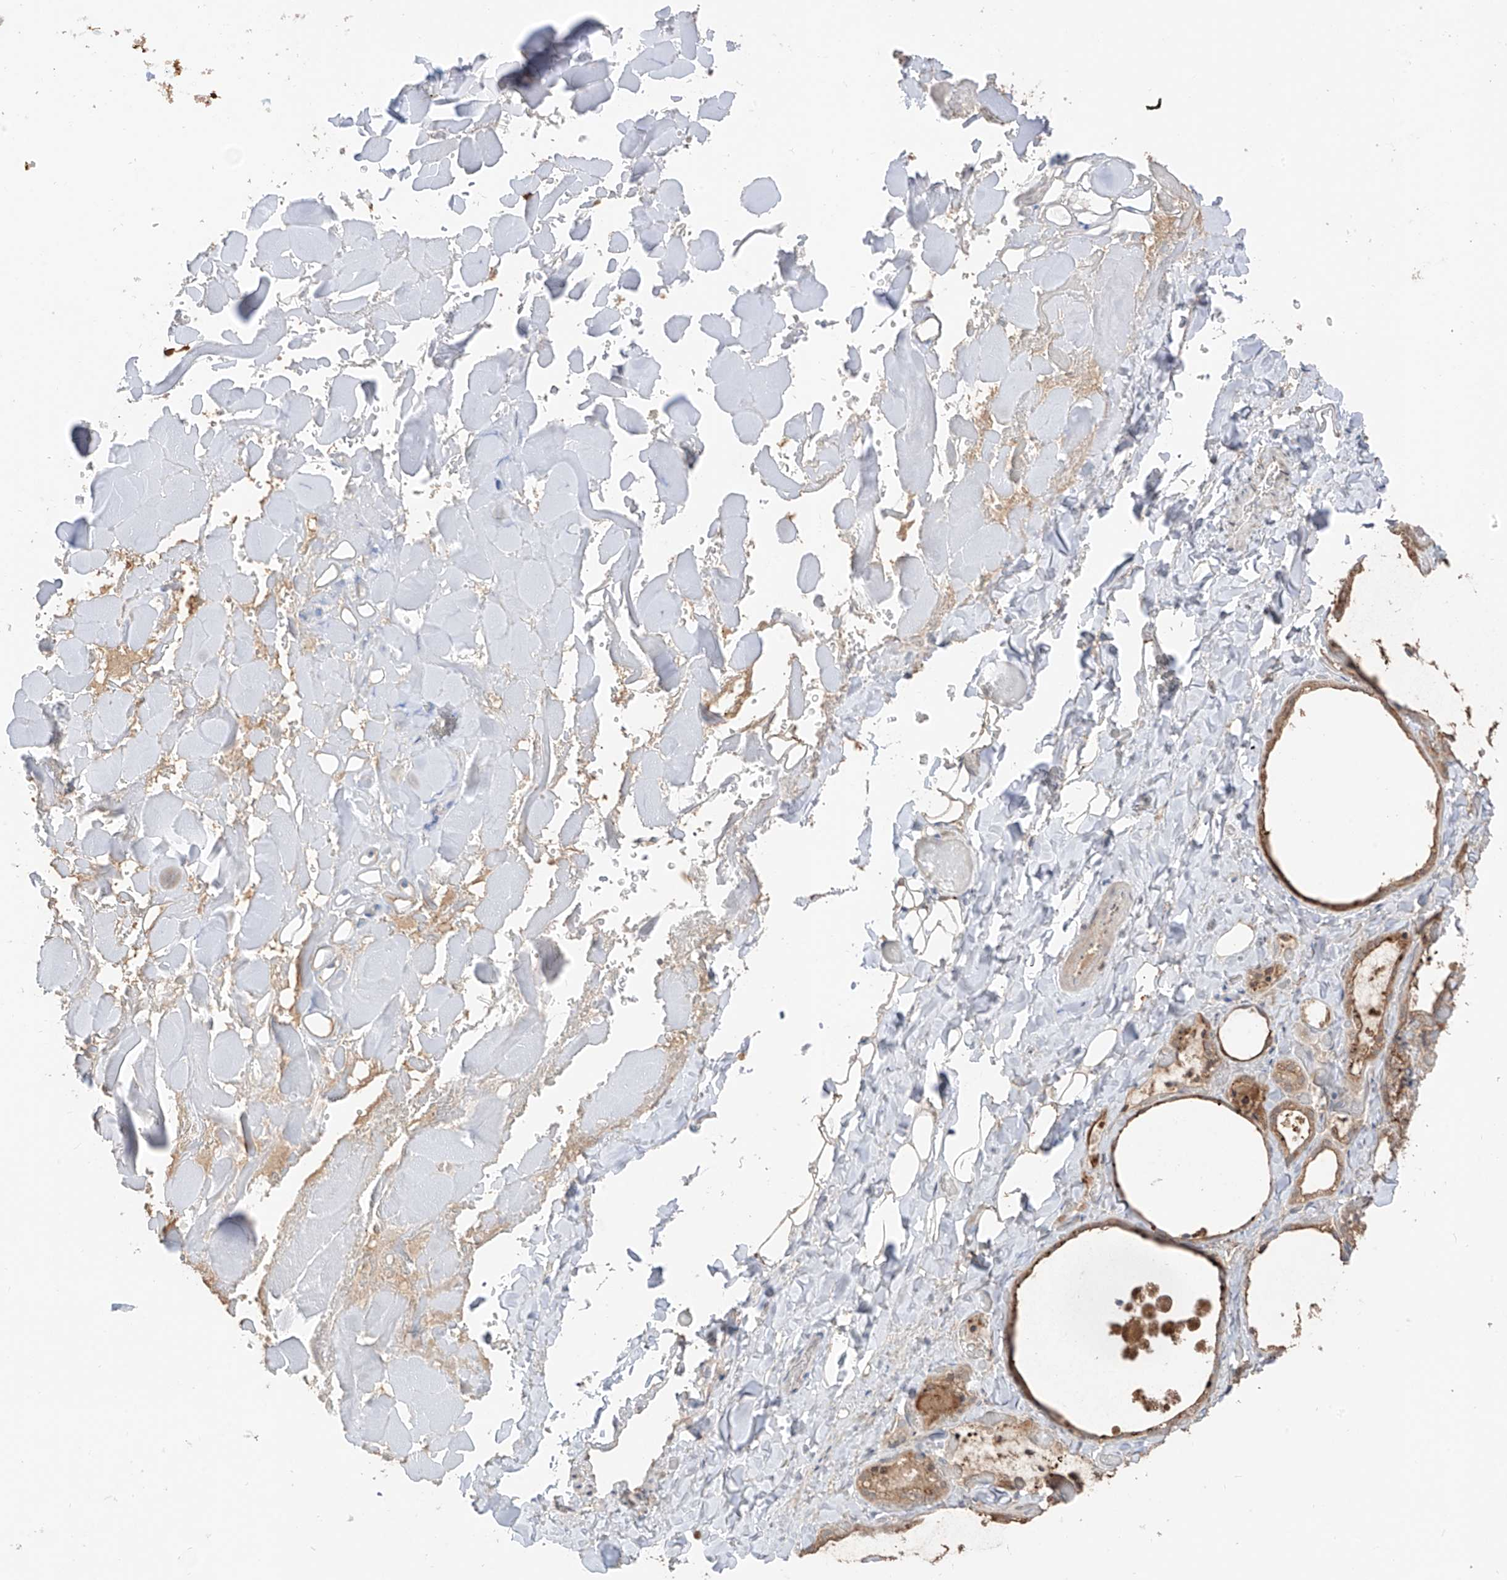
{"staining": {"intensity": "moderate", "quantity": ">75%", "location": "cytoplasmic/membranous"}, "tissue": "thyroid gland", "cell_type": "Glandular cells", "image_type": "normal", "snomed": [{"axis": "morphology", "description": "Normal tissue, NOS"}, {"axis": "topography", "description": "Thyroid gland"}], "caption": "High-power microscopy captured an immunohistochemistry histopathology image of normal thyroid gland, revealing moderate cytoplasmic/membranous positivity in approximately >75% of glandular cells.", "gene": "COLGALT2", "patient": {"sex": "female", "age": 44}}